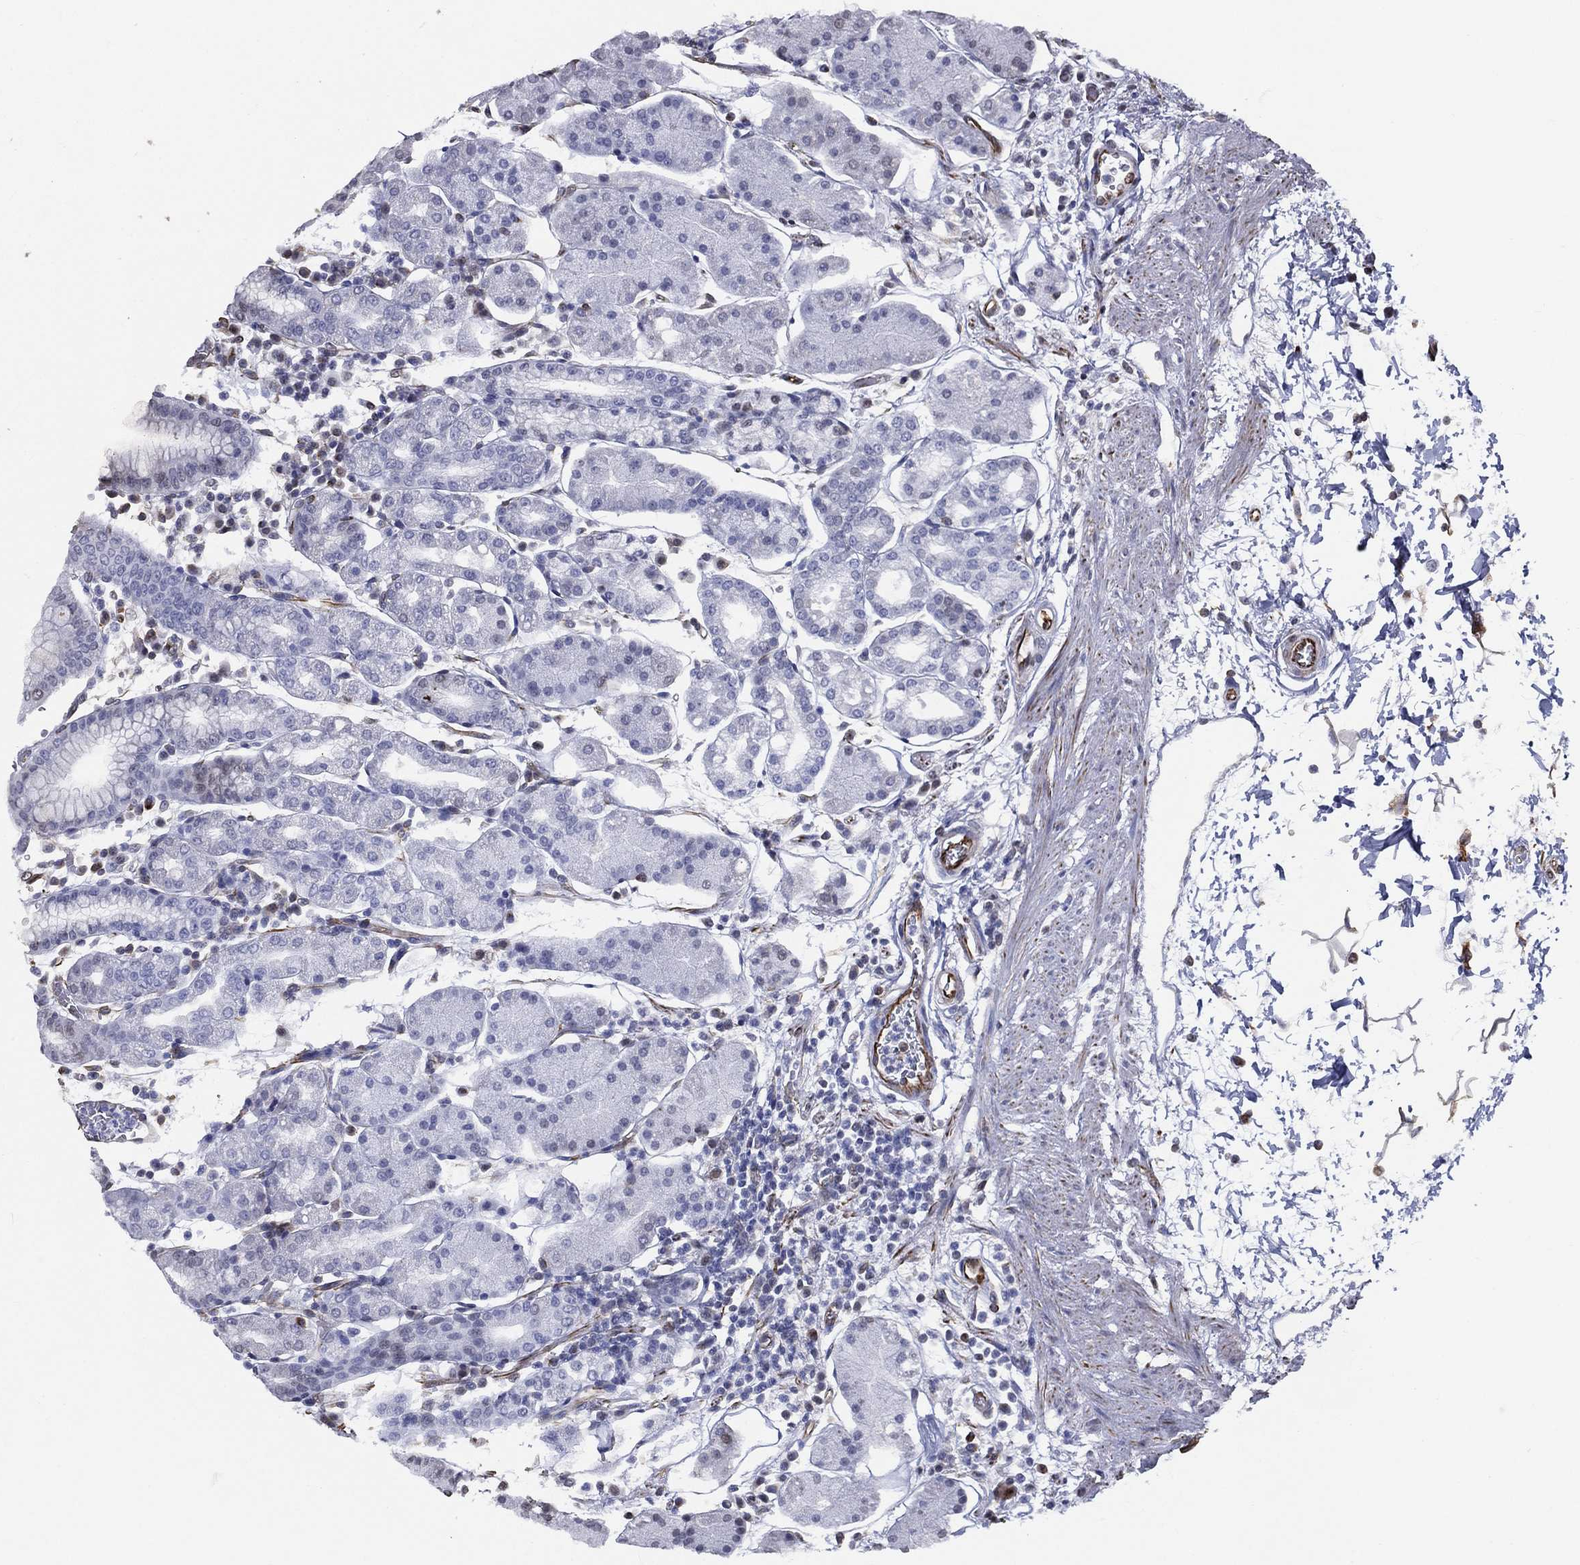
{"staining": {"intensity": "negative", "quantity": "none", "location": "none"}, "tissue": "stomach", "cell_type": "Glandular cells", "image_type": "normal", "snomed": [{"axis": "morphology", "description": "Normal tissue, NOS"}, {"axis": "topography", "description": "Stomach"}], "caption": "There is no significant staining in glandular cells of stomach. The staining was performed using DAB to visualize the protein expression in brown, while the nuclei were stained in blue with hematoxylin (Magnification: 20x).", "gene": "MAS1", "patient": {"sex": "male", "age": 54}}